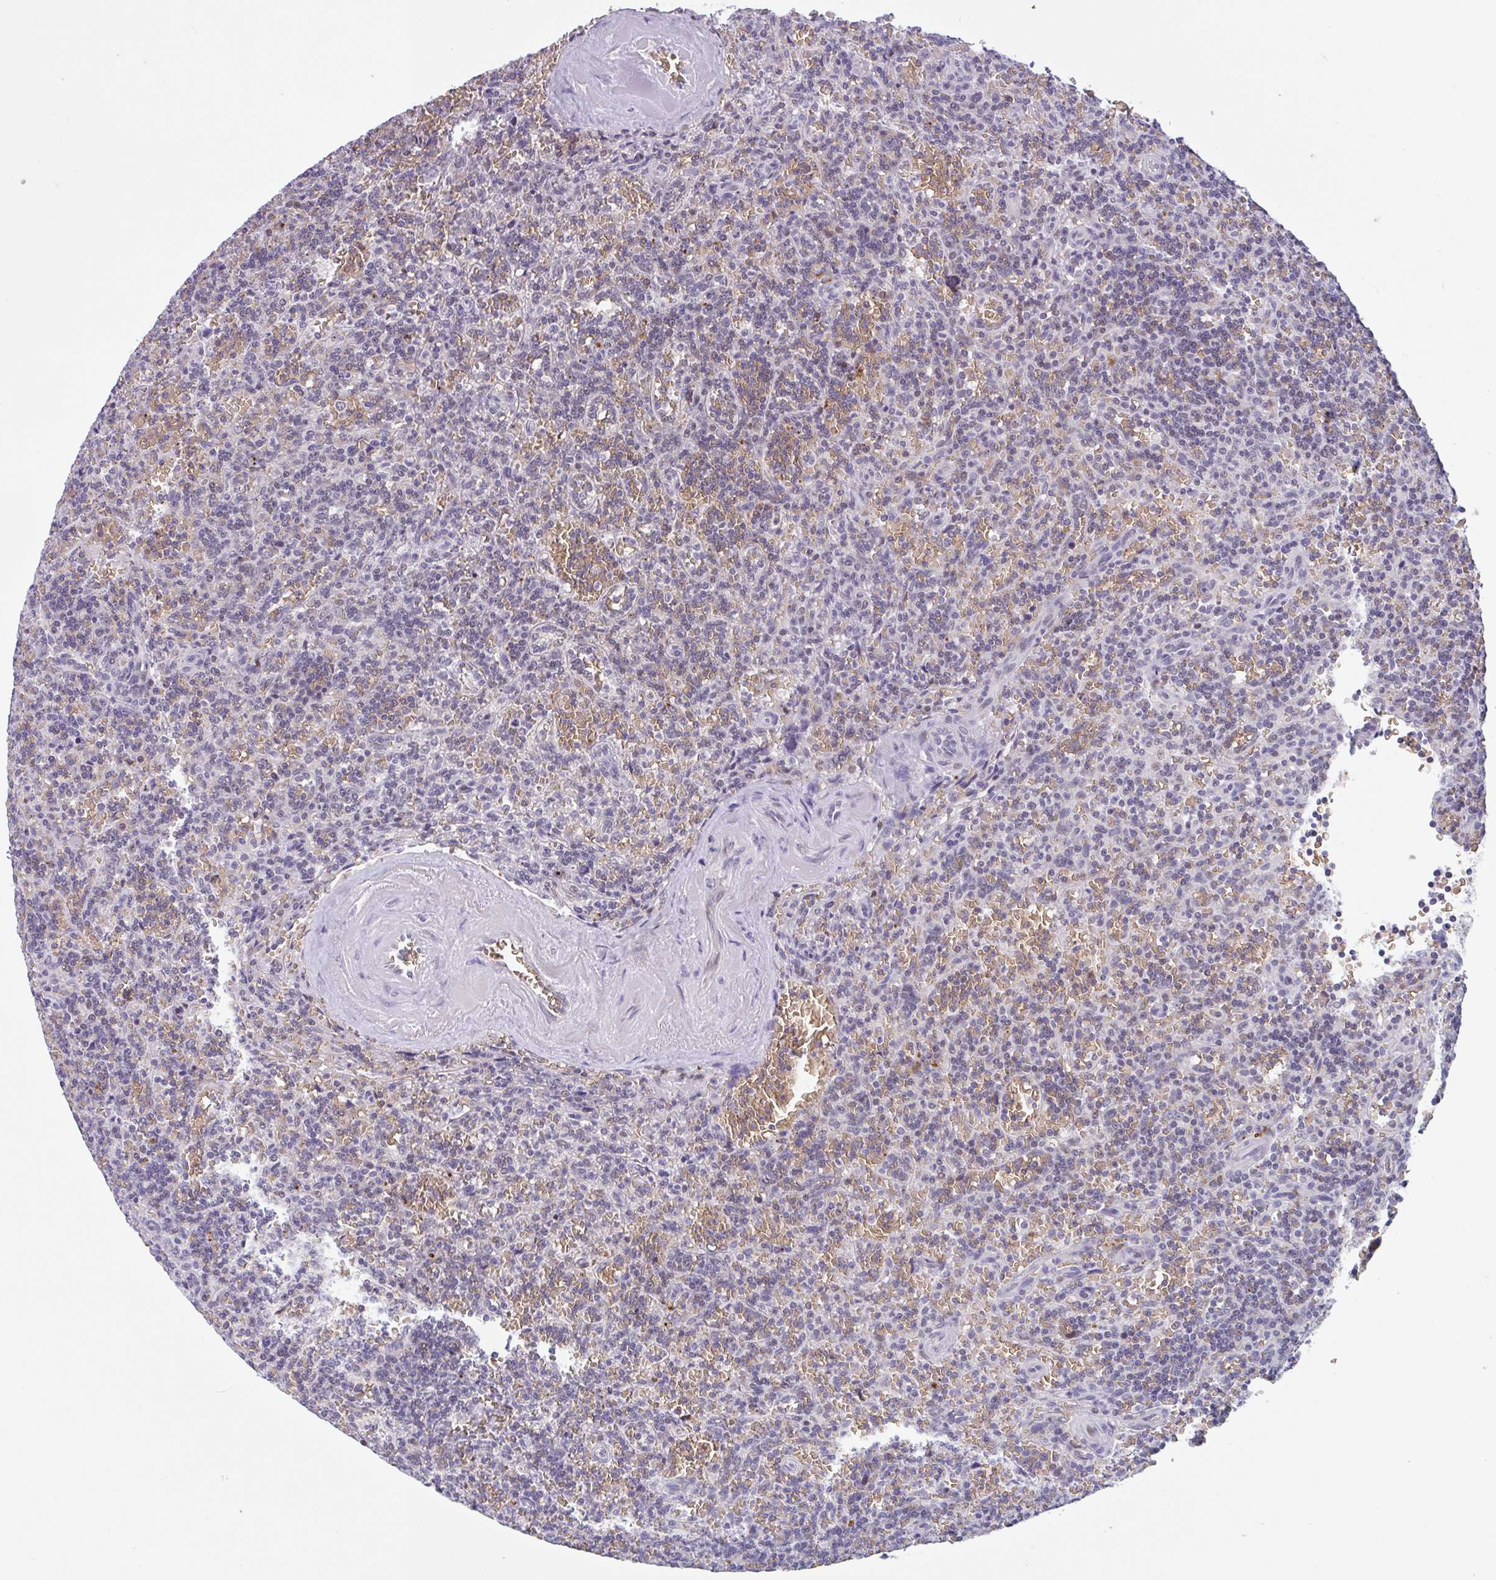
{"staining": {"intensity": "negative", "quantity": "none", "location": "none"}, "tissue": "lymphoma", "cell_type": "Tumor cells", "image_type": "cancer", "snomed": [{"axis": "morphology", "description": "Malignant lymphoma, non-Hodgkin's type, Low grade"}, {"axis": "topography", "description": "Spleen"}], "caption": "Lymphoma was stained to show a protein in brown. There is no significant positivity in tumor cells.", "gene": "RHAG", "patient": {"sex": "male", "age": 73}}